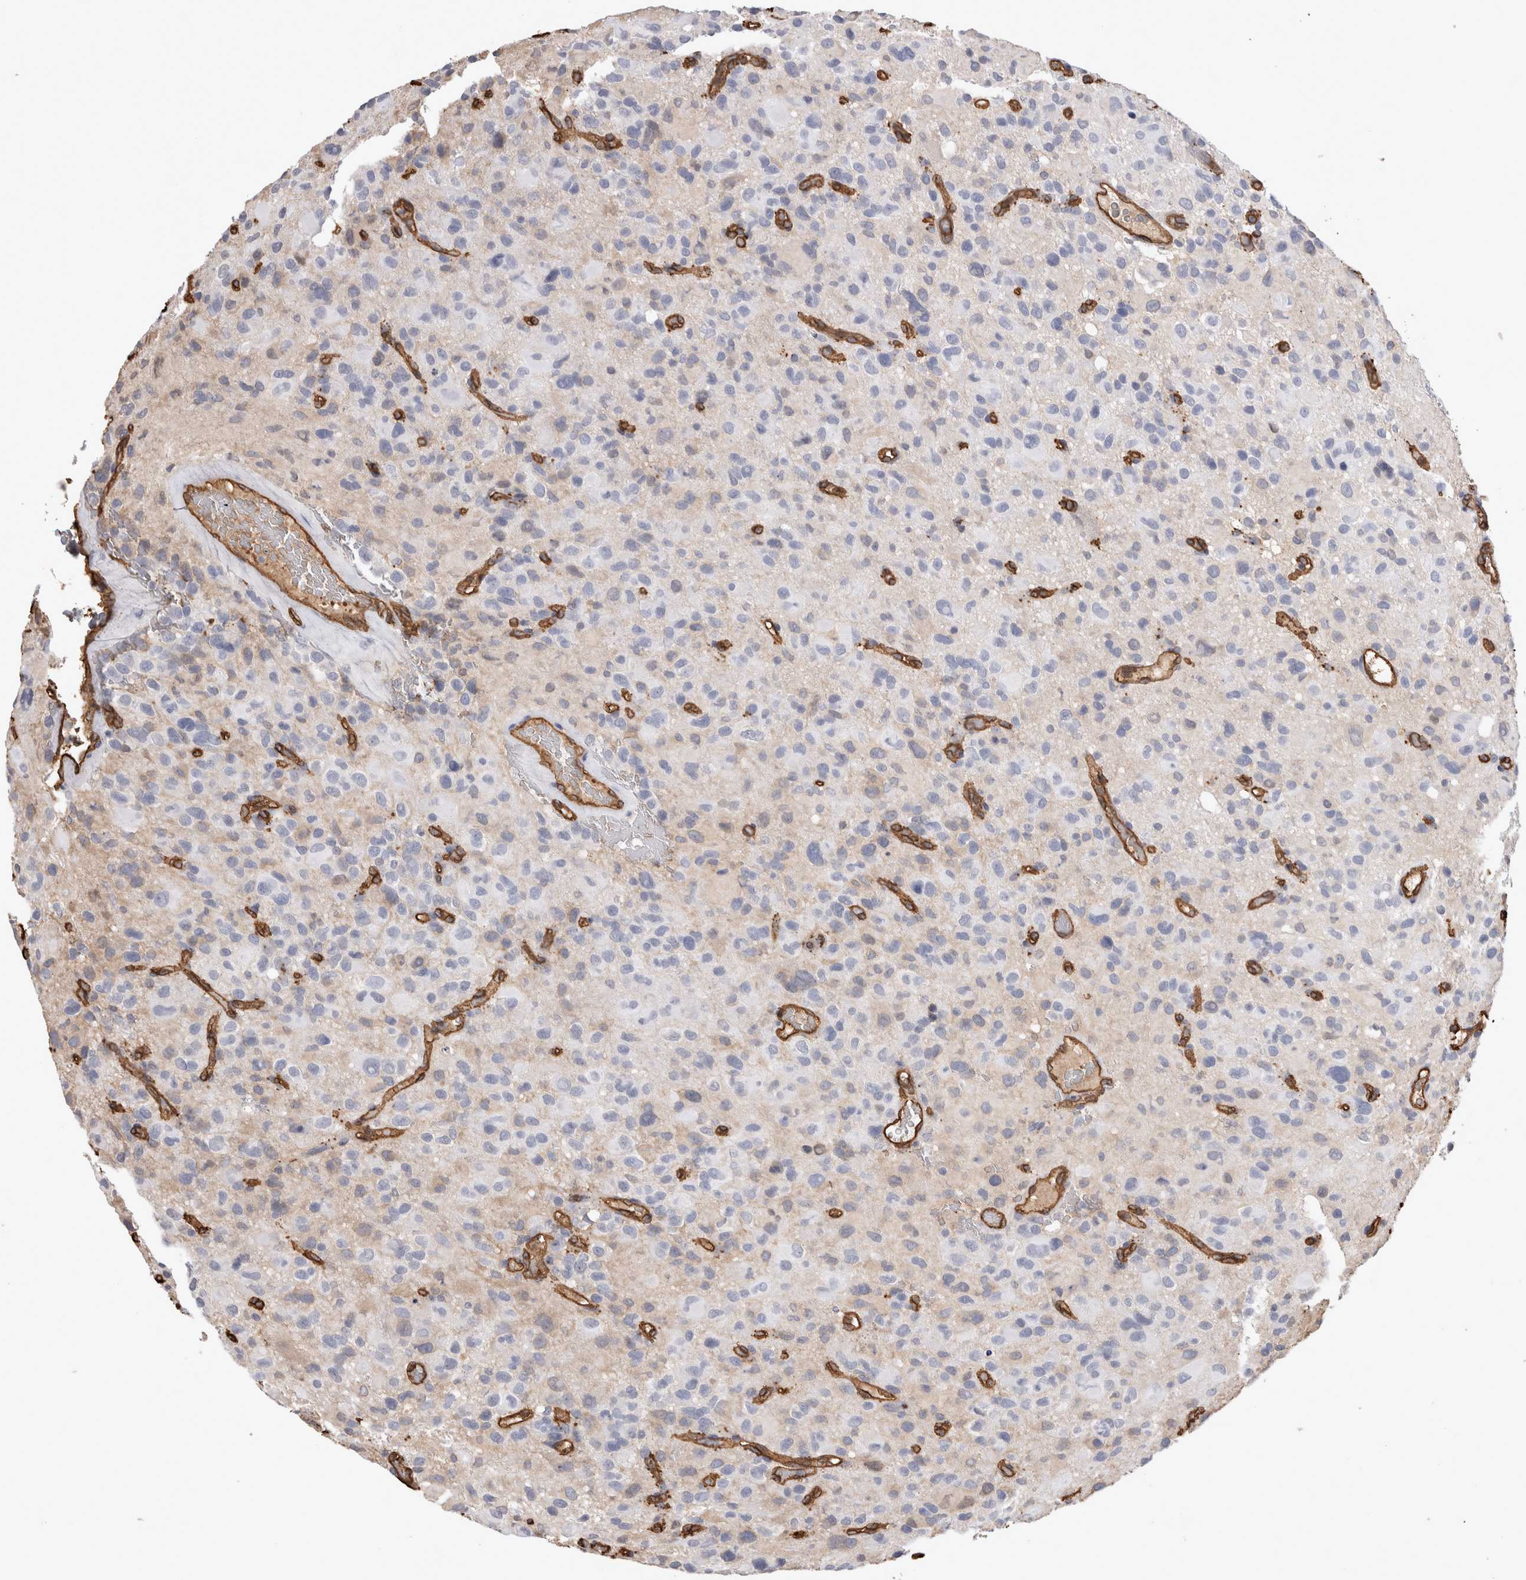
{"staining": {"intensity": "weak", "quantity": "<25%", "location": "cytoplasmic/membranous"}, "tissue": "glioma", "cell_type": "Tumor cells", "image_type": "cancer", "snomed": [{"axis": "morphology", "description": "Glioma, malignant, High grade"}, {"axis": "topography", "description": "Brain"}], "caption": "The histopathology image shows no significant expression in tumor cells of glioma.", "gene": "IL17RC", "patient": {"sex": "male", "age": 48}}